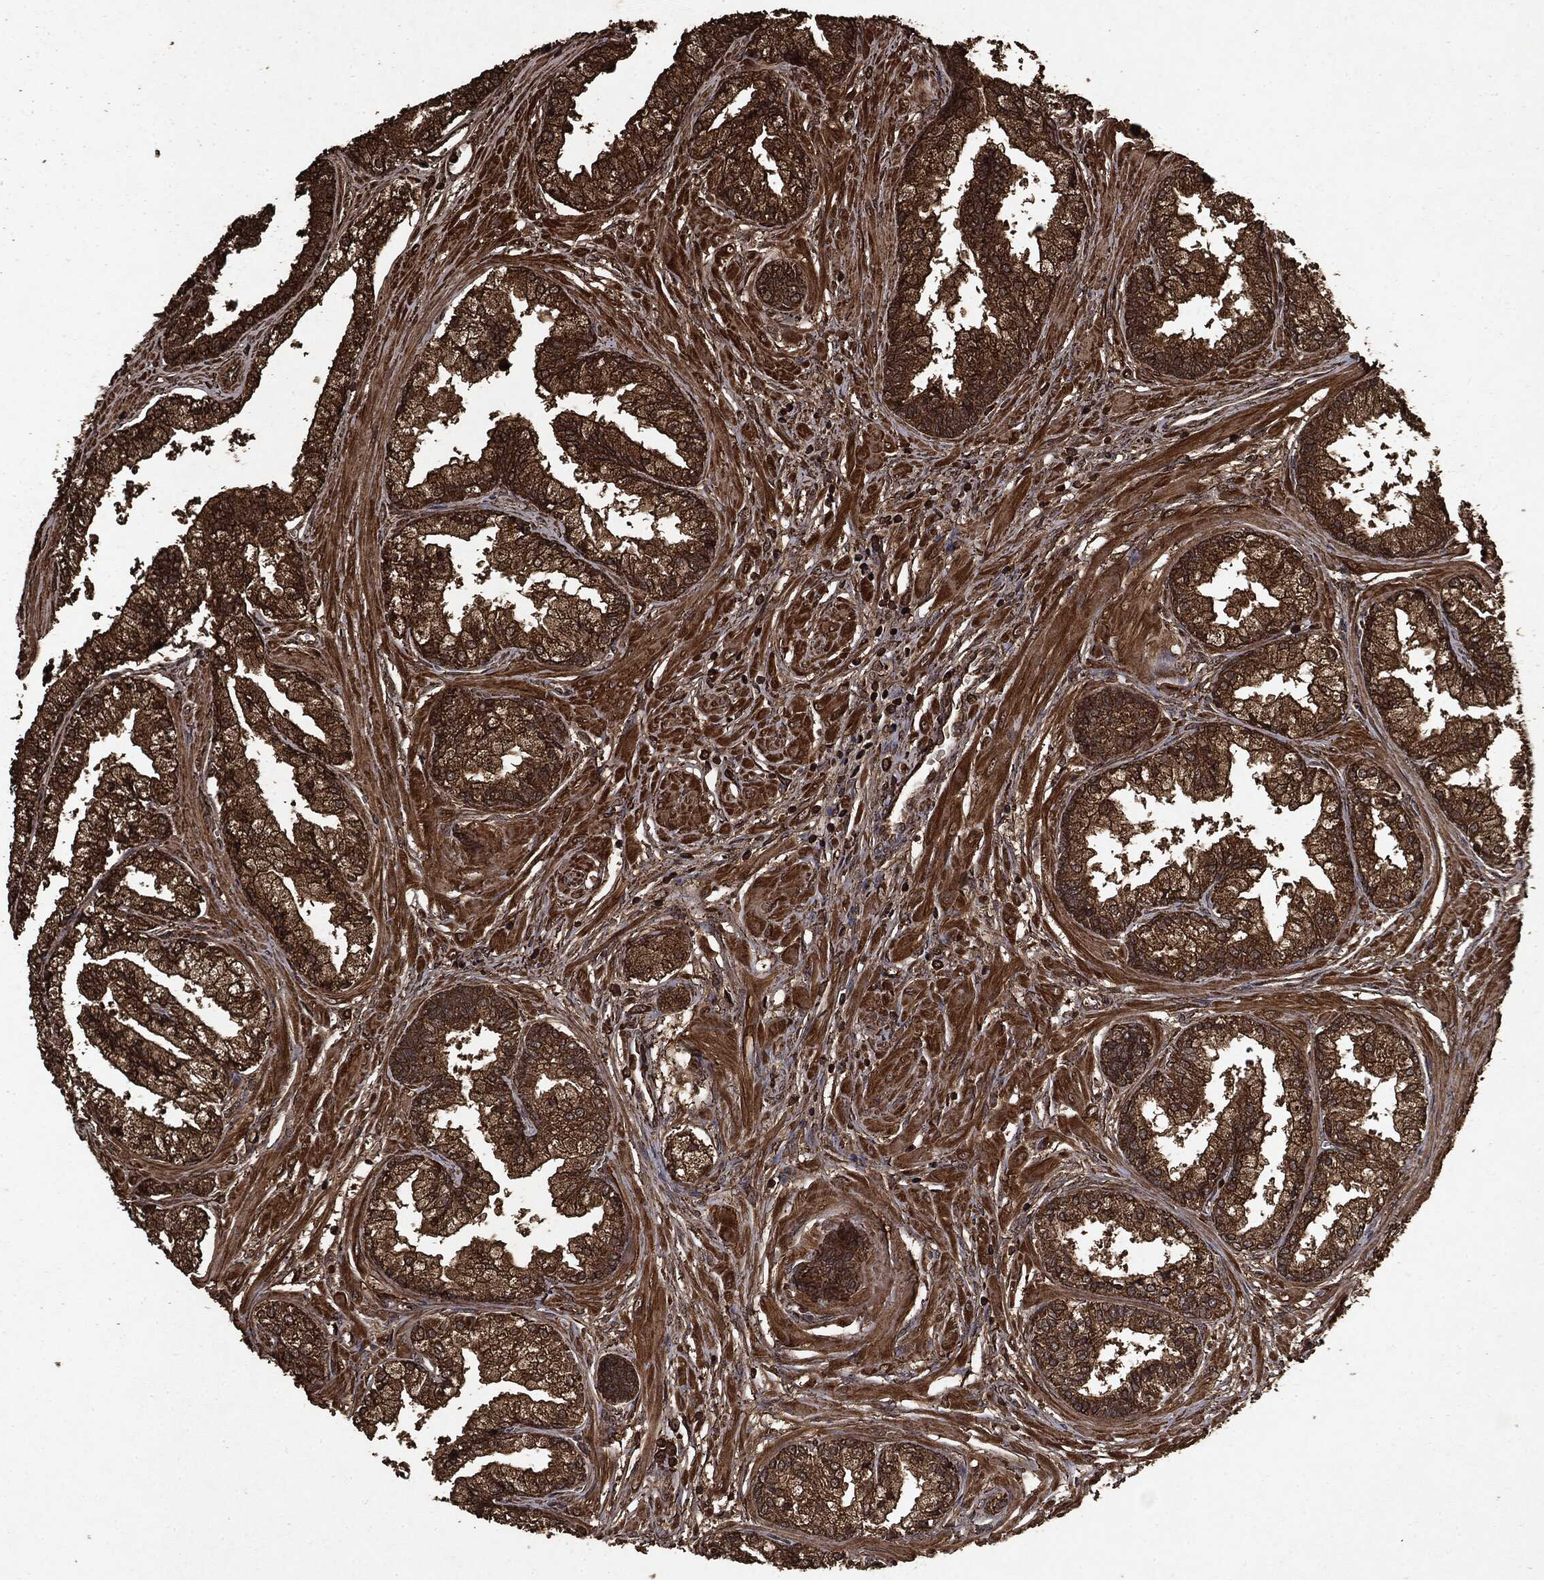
{"staining": {"intensity": "strong", "quantity": ">75%", "location": "cytoplasmic/membranous"}, "tissue": "prostate cancer", "cell_type": "Tumor cells", "image_type": "cancer", "snomed": [{"axis": "morphology", "description": "Adenocarcinoma, High grade"}, {"axis": "topography", "description": "Prostate"}], "caption": "Protein positivity by immunohistochemistry (IHC) shows strong cytoplasmic/membranous expression in about >75% of tumor cells in prostate adenocarcinoma (high-grade).", "gene": "ARAF", "patient": {"sex": "male", "age": 66}}